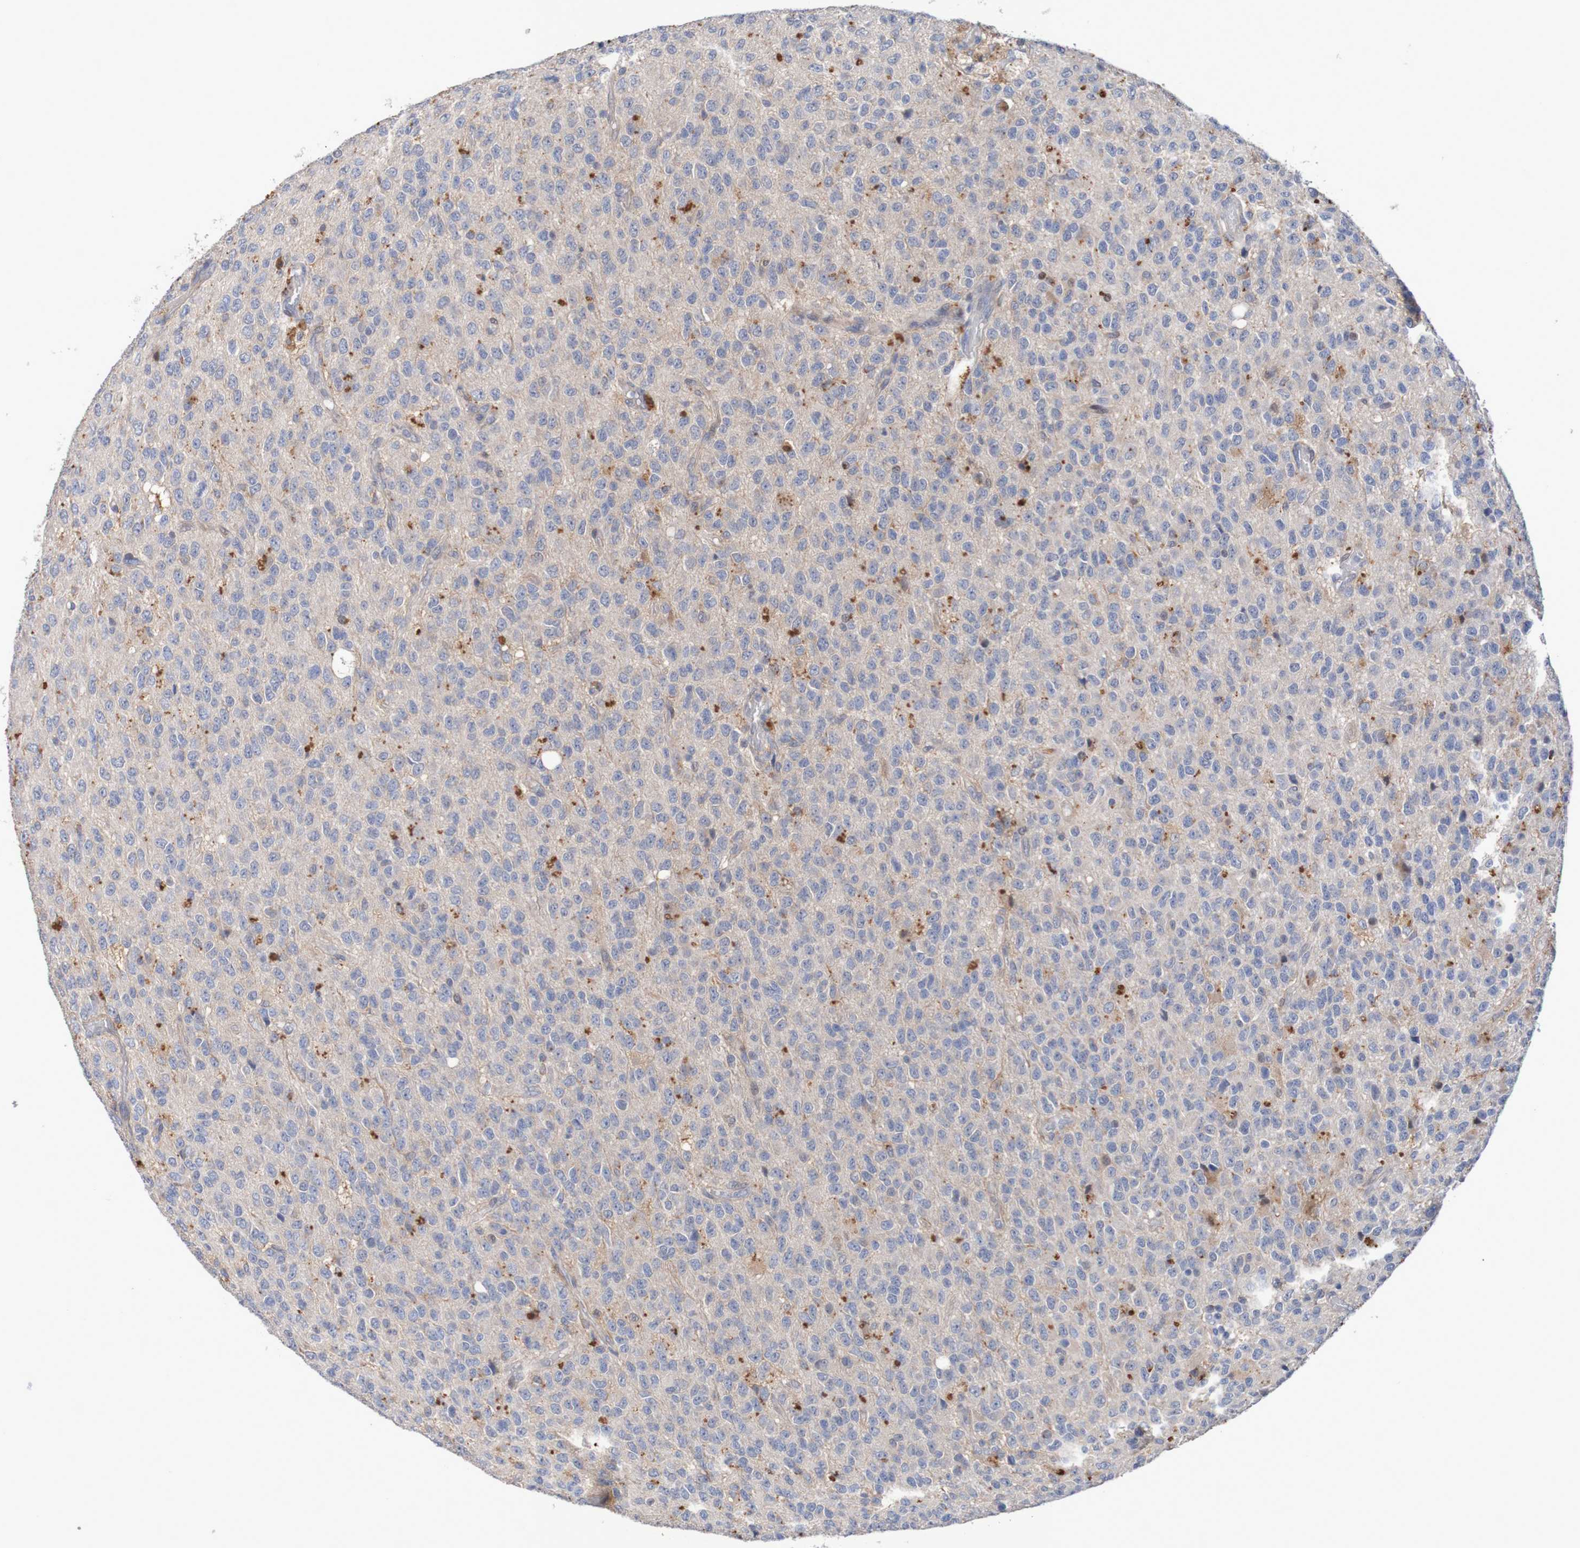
{"staining": {"intensity": "moderate", "quantity": "<25%", "location": "cytoplasmic/membranous"}, "tissue": "glioma", "cell_type": "Tumor cells", "image_type": "cancer", "snomed": [{"axis": "morphology", "description": "Glioma, malignant, High grade"}, {"axis": "topography", "description": "pancreas cauda"}], "caption": "Protein expression analysis of human malignant glioma (high-grade) reveals moderate cytoplasmic/membranous positivity in approximately <25% of tumor cells.", "gene": "FBP2", "patient": {"sex": "male", "age": 60}}